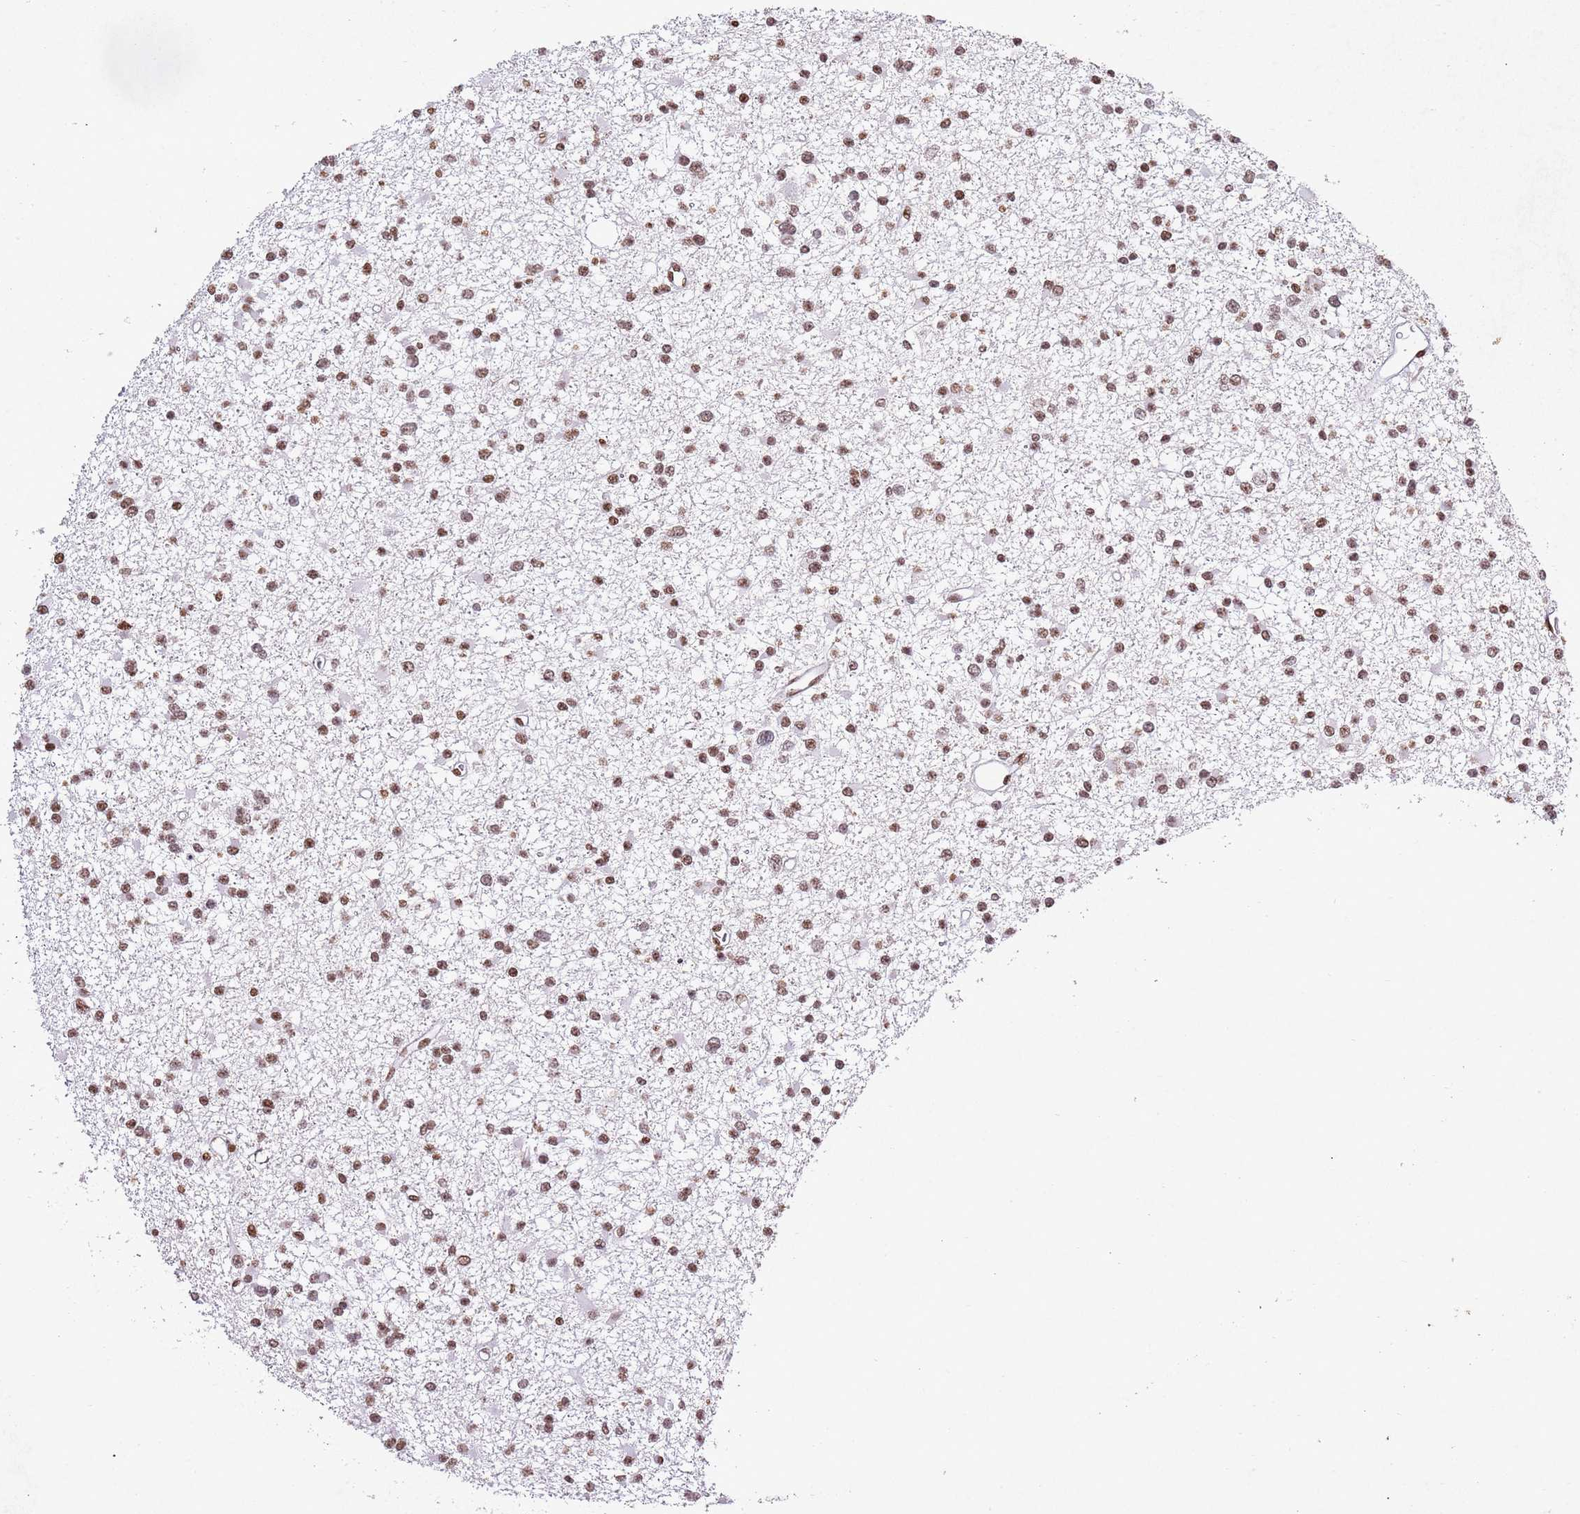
{"staining": {"intensity": "moderate", "quantity": ">75%", "location": "nuclear"}, "tissue": "glioma", "cell_type": "Tumor cells", "image_type": "cancer", "snomed": [{"axis": "morphology", "description": "Glioma, malignant, Low grade"}, {"axis": "topography", "description": "Brain"}], "caption": "Moderate nuclear staining is identified in approximately >75% of tumor cells in glioma.", "gene": "BMAL1", "patient": {"sex": "female", "age": 22}}